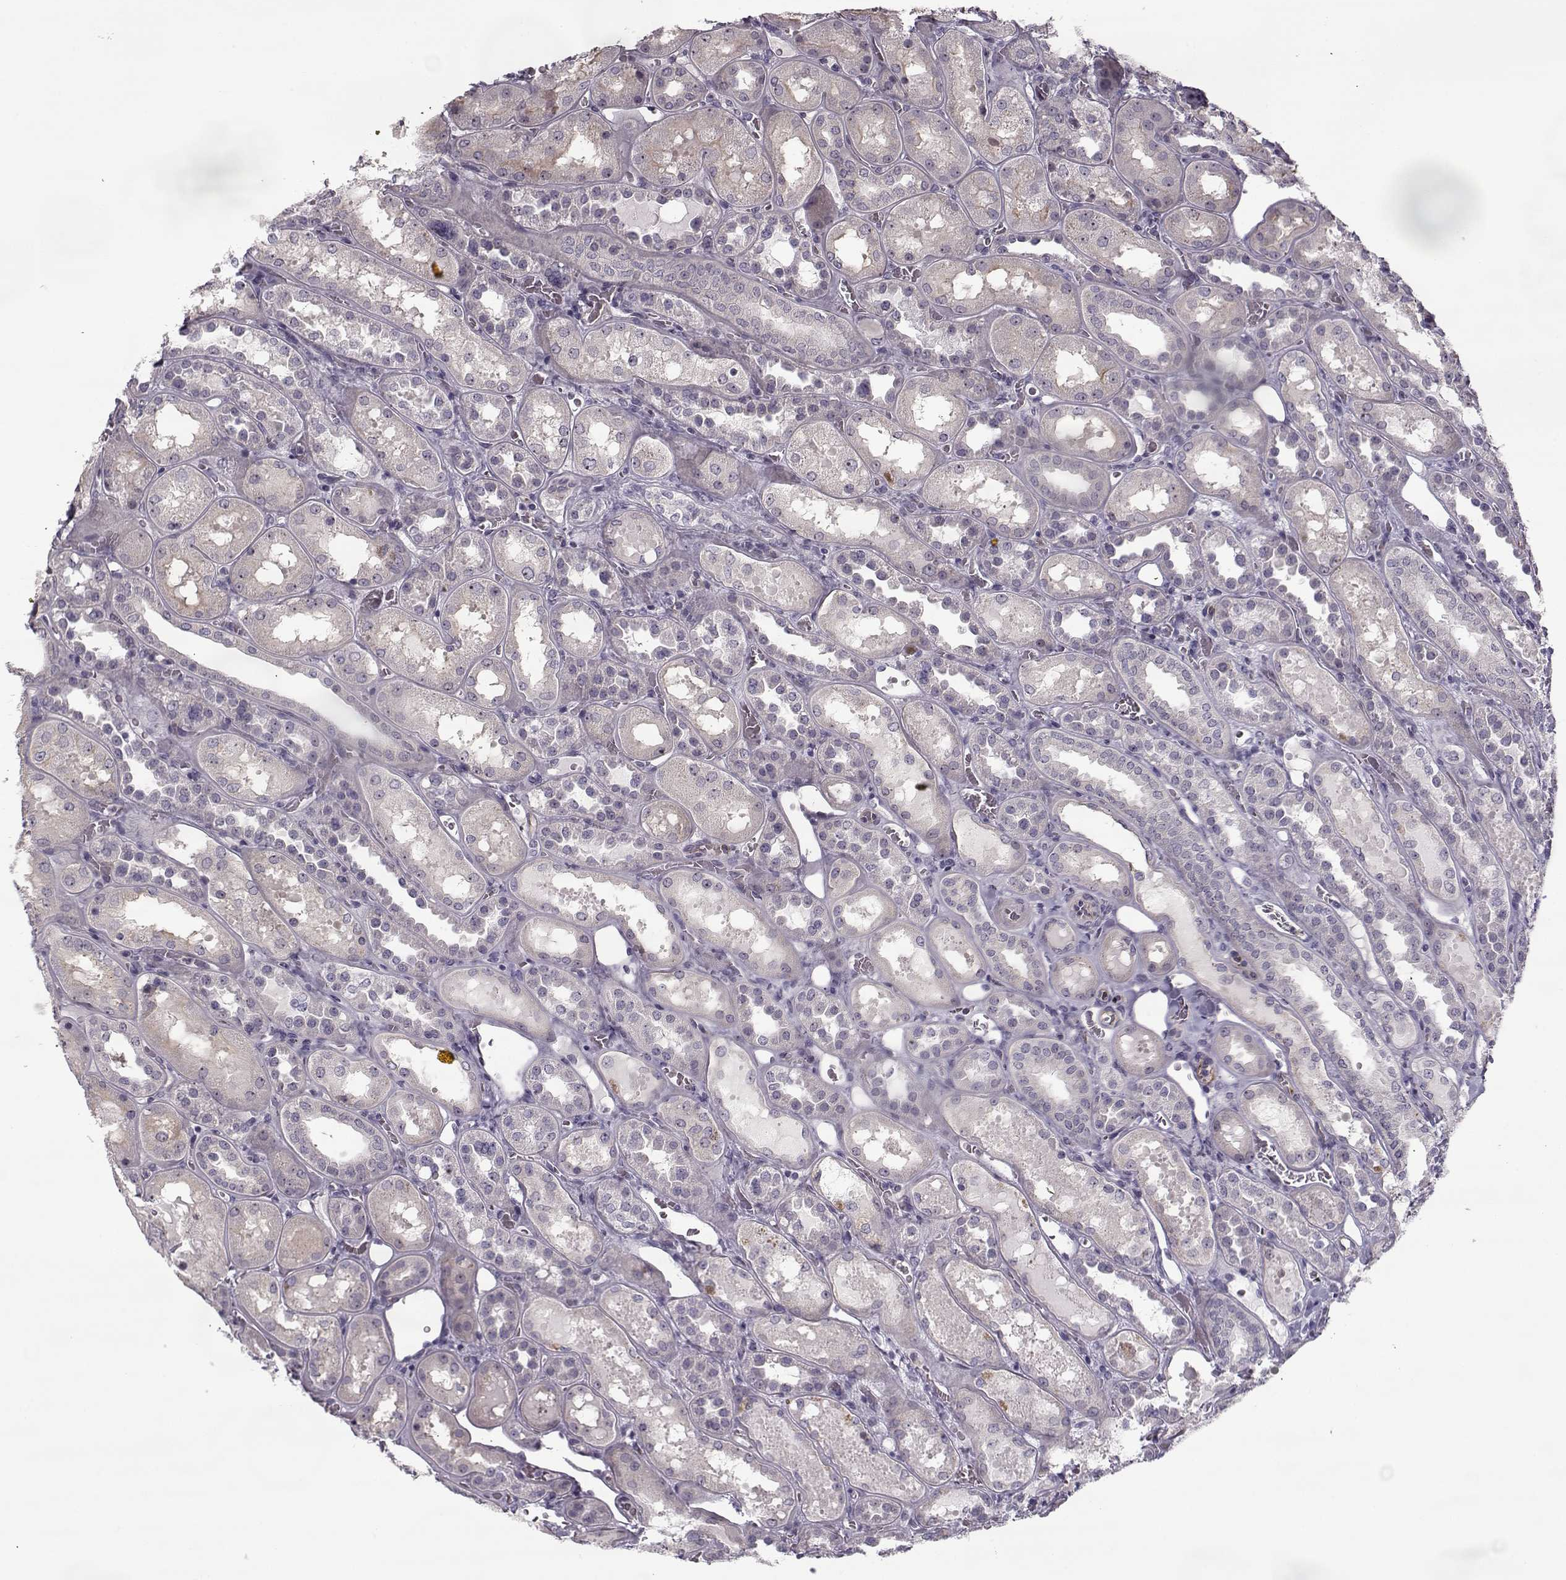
{"staining": {"intensity": "moderate", "quantity": "25%-75%", "location": "cytoplasmic/membranous"}, "tissue": "kidney", "cell_type": "Cells in glomeruli", "image_type": "normal", "snomed": [{"axis": "morphology", "description": "Normal tissue, NOS"}, {"axis": "topography", "description": "Kidney"}], "caption": "Immunohistochemical staining of normal human kidney reveals moderate cytoplasmic/membranous protein staining in approximately 25%-75% of cells in glomeruli.", "gene": "PNMT", "patient": {"sex": "male", "age": 73}}